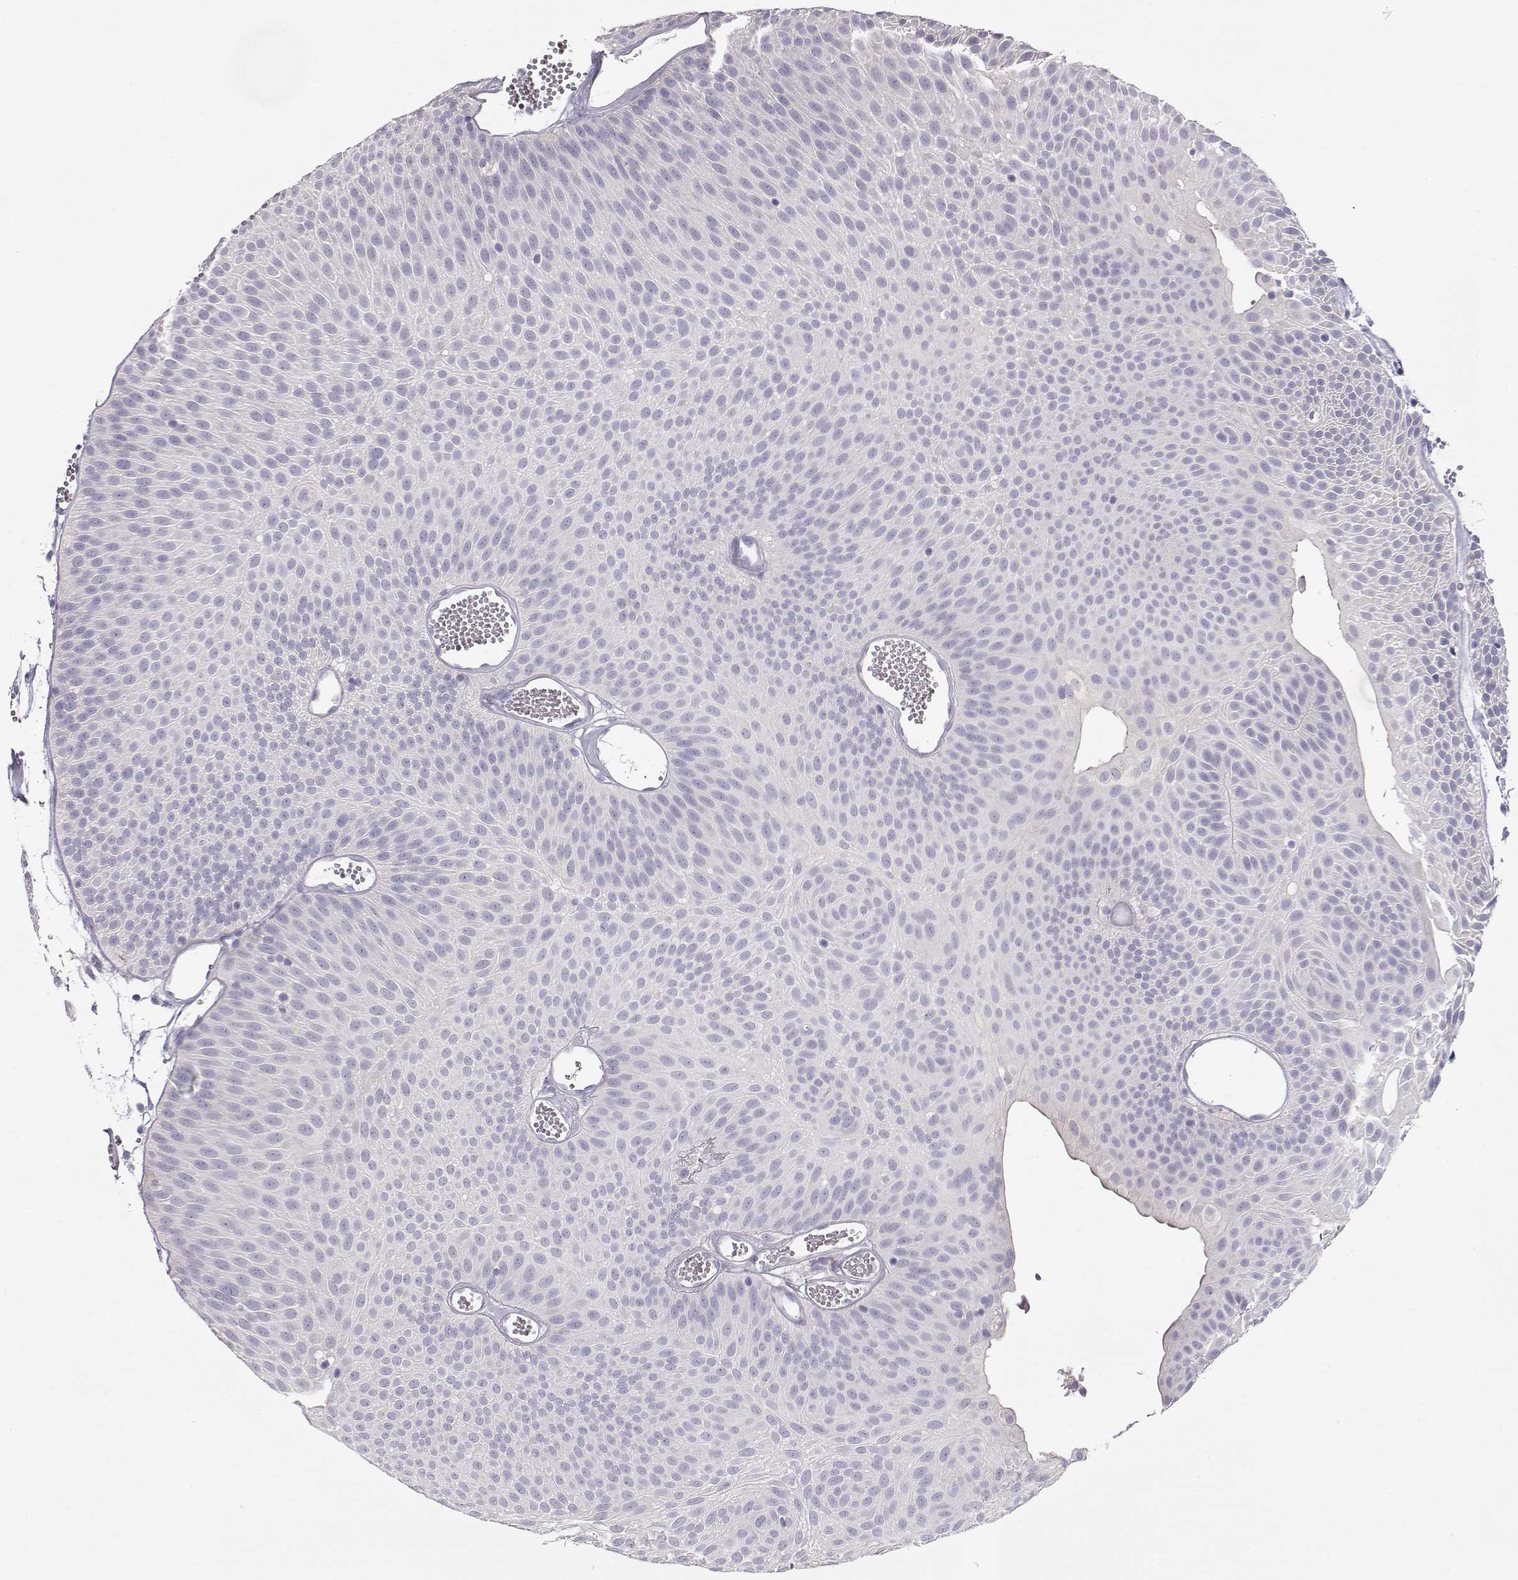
{"staining": {"intensity": "negative", "quantity": "none", "location": "none"}, "tissue": "urothelial cancer", "cell_type": "Tumor cells", "image_type": "cancer", "snomed": [{"axis": "morphology", "description": "Urothelial carcinoma, Low grade"}, {"axis": "topography", "description": "Urinary bladder"}], "caption": "Urothelial cancer was stained to show a protein in brown. There is no significant positivity in tumor cells.", "gene": "GLIPR1L2", "patient": {"sex": "male", "age": 52}}